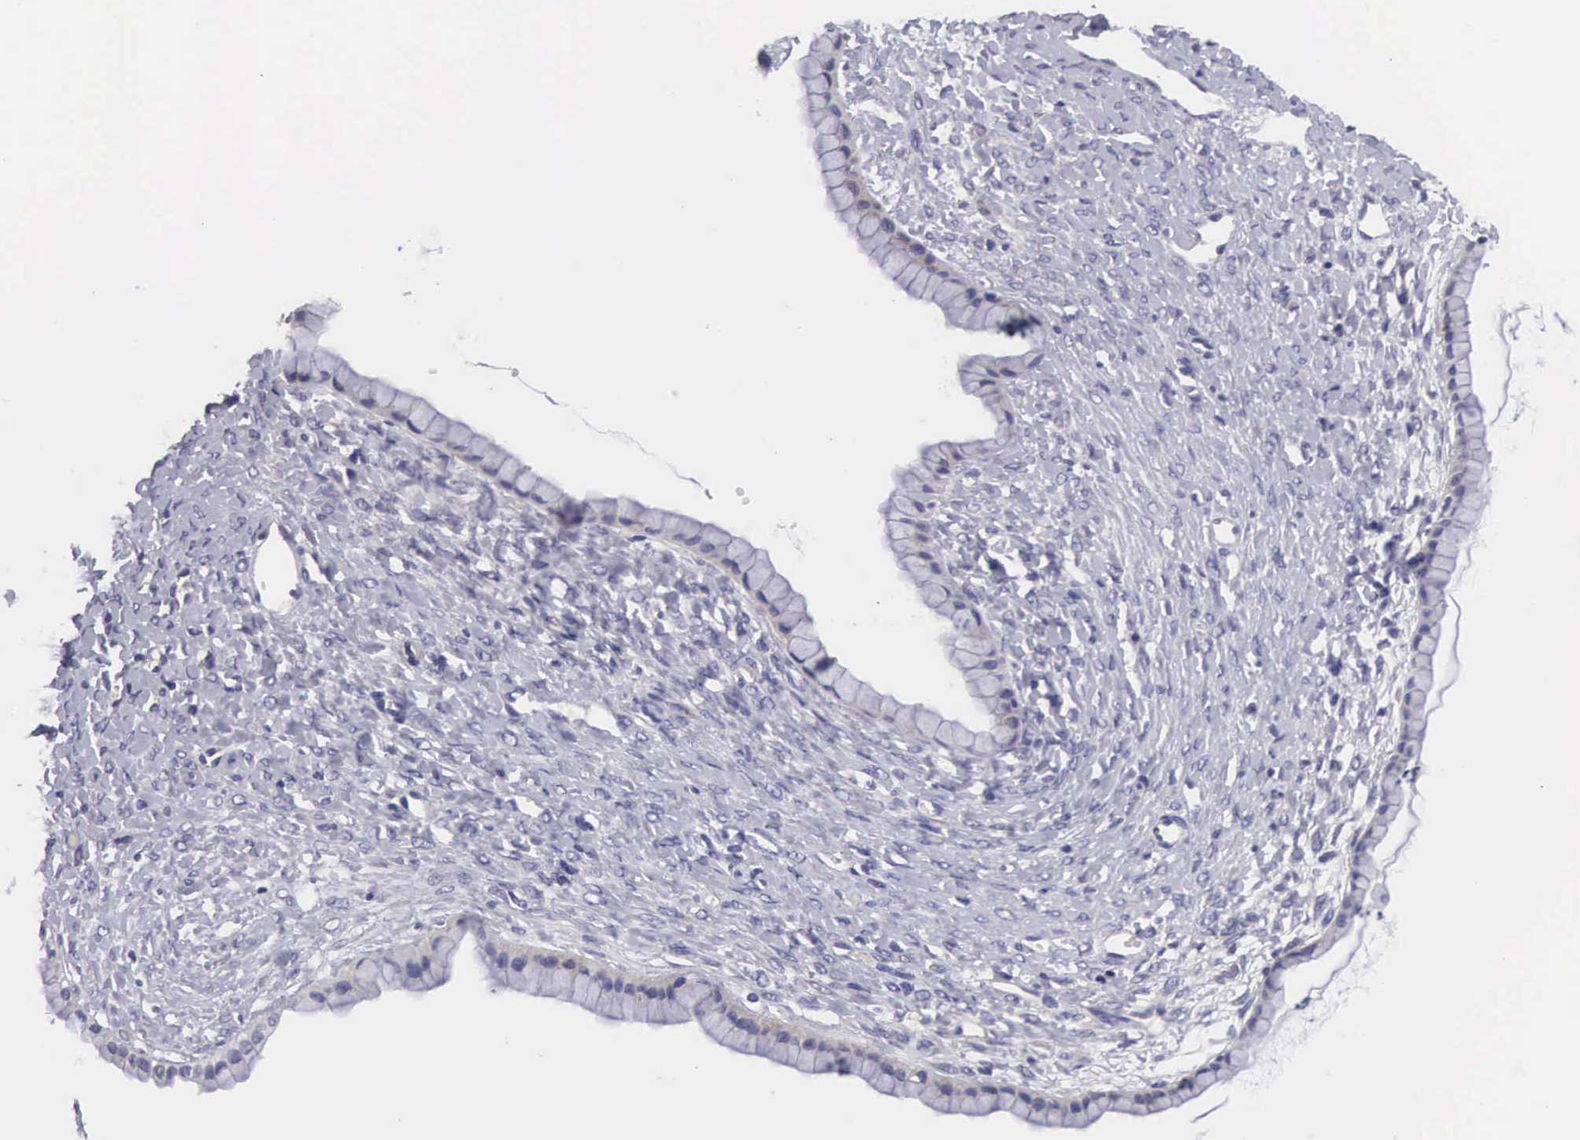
{"staining": {"intensity": "negative", "quantity": "none", "location": "none"}, "tissue": "ovarian cancer", "cell_type": "Tumor cells", "image_type": "cancer", "snomed": [{"axis": "morphology", "description": "Cystadenocarcinoma, mucinous, NOS"}, {"axis": "topography", "description": "Ovary"}], "caption": "Tumor cells show no significant protein positivity in mucinous cystadenocarcinoma (ovarian).", "gene": "SLITRK4", "patient": {"sex": "female", "age": 25}}